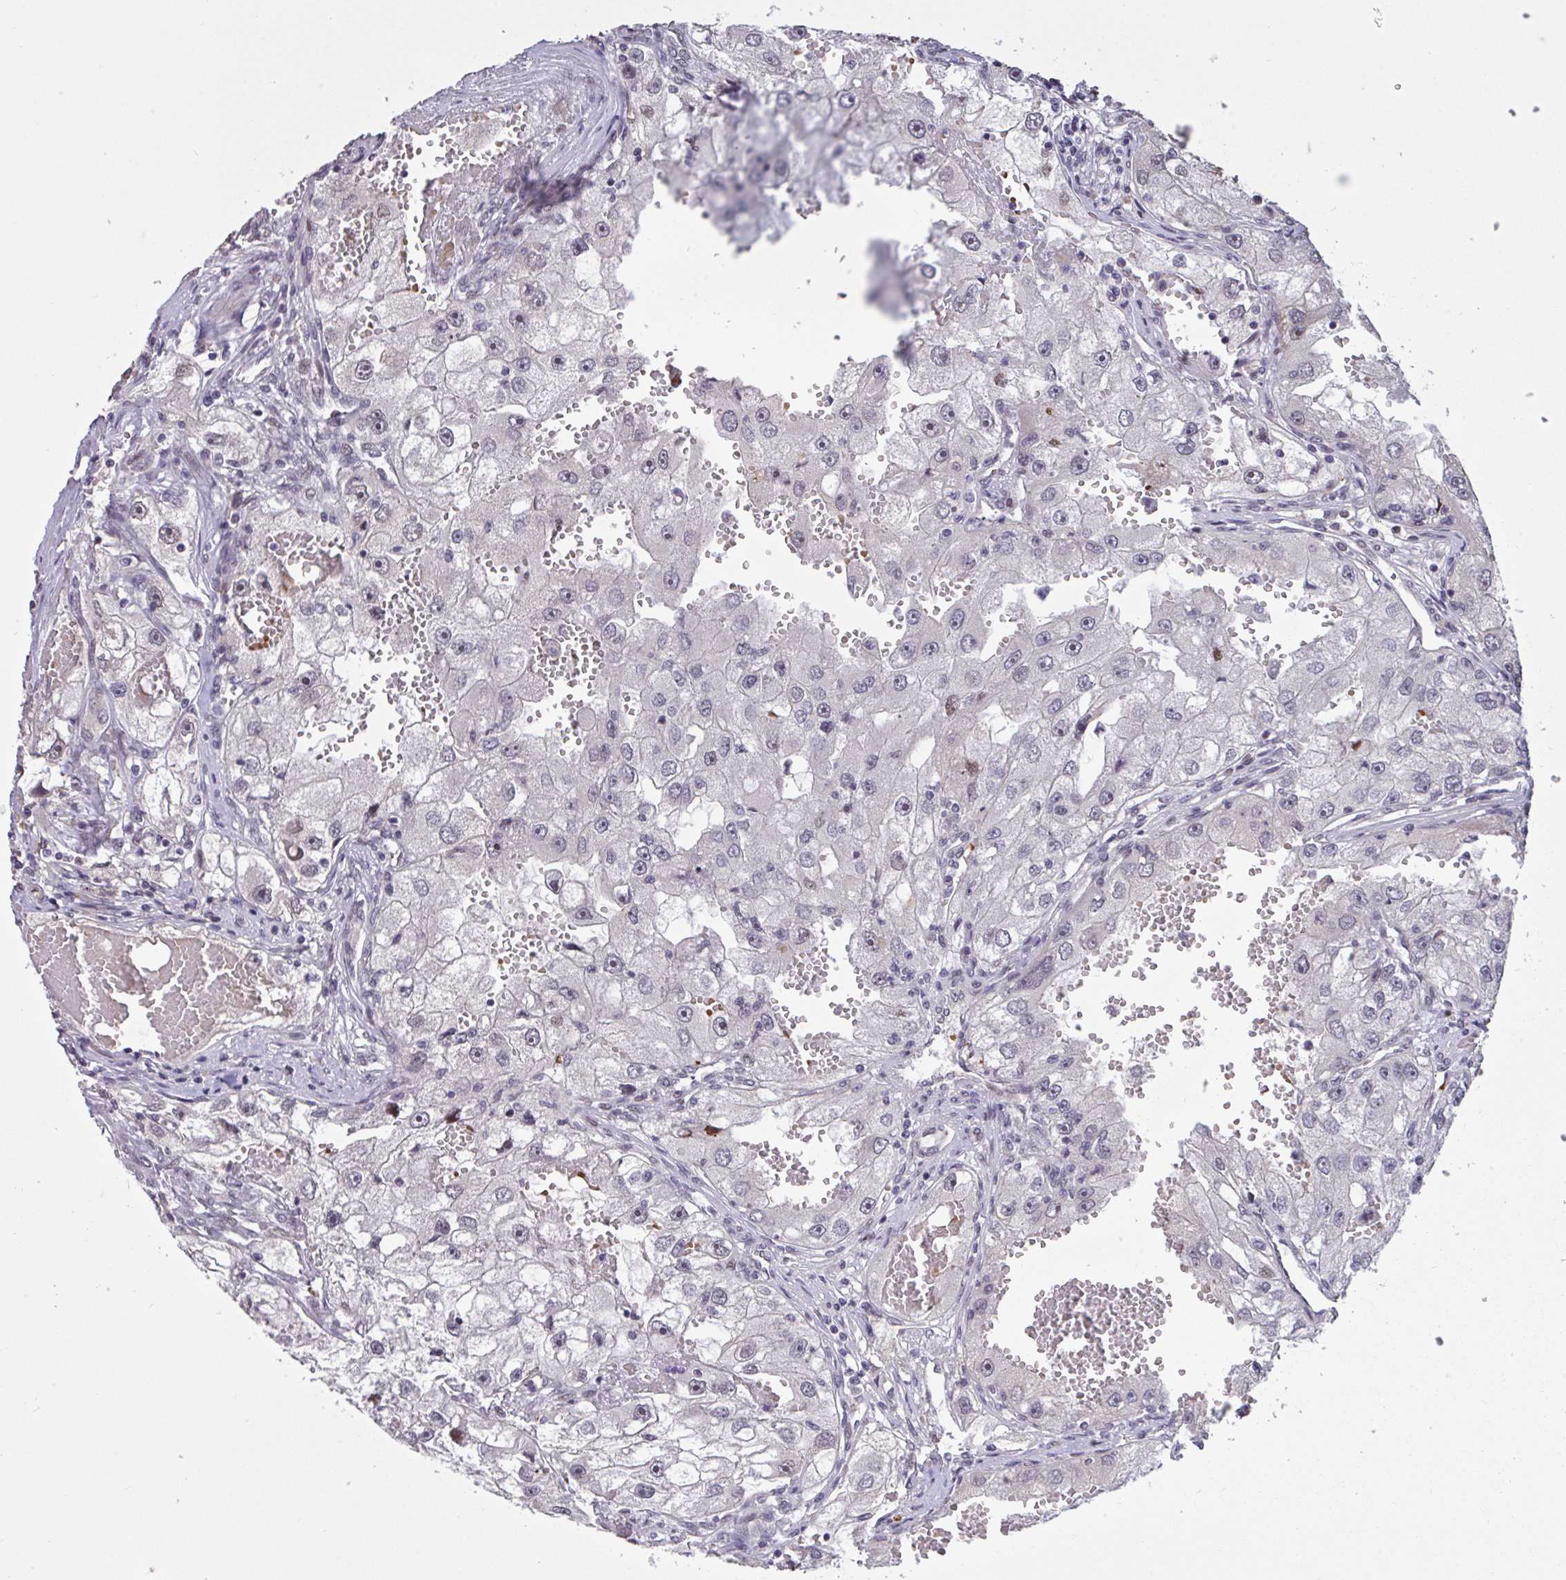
{"staining": {"intensity": "negative", "quantity": "none", "location": "none"}, "tissue": "renal cancer", "cell_type": "Tumor cells", "image_type": "cancer", "snomed": [{"axis": "morphology", "description": "Adenocarcinoma, NOS"}, {"axis": "topography", "description": "Kidney"}], "caption": "Immunohistochemistry photomicrograph of neoplastic tissue: human adenocarcinoma (renal) stained with DAB demonstrates no significant protein expression in tumor cells. (Immunohistochemistry, brightfield microscopy, high magnification).", "gene": "ZNF414", "patient": {"sex": "male", "age": 63}}